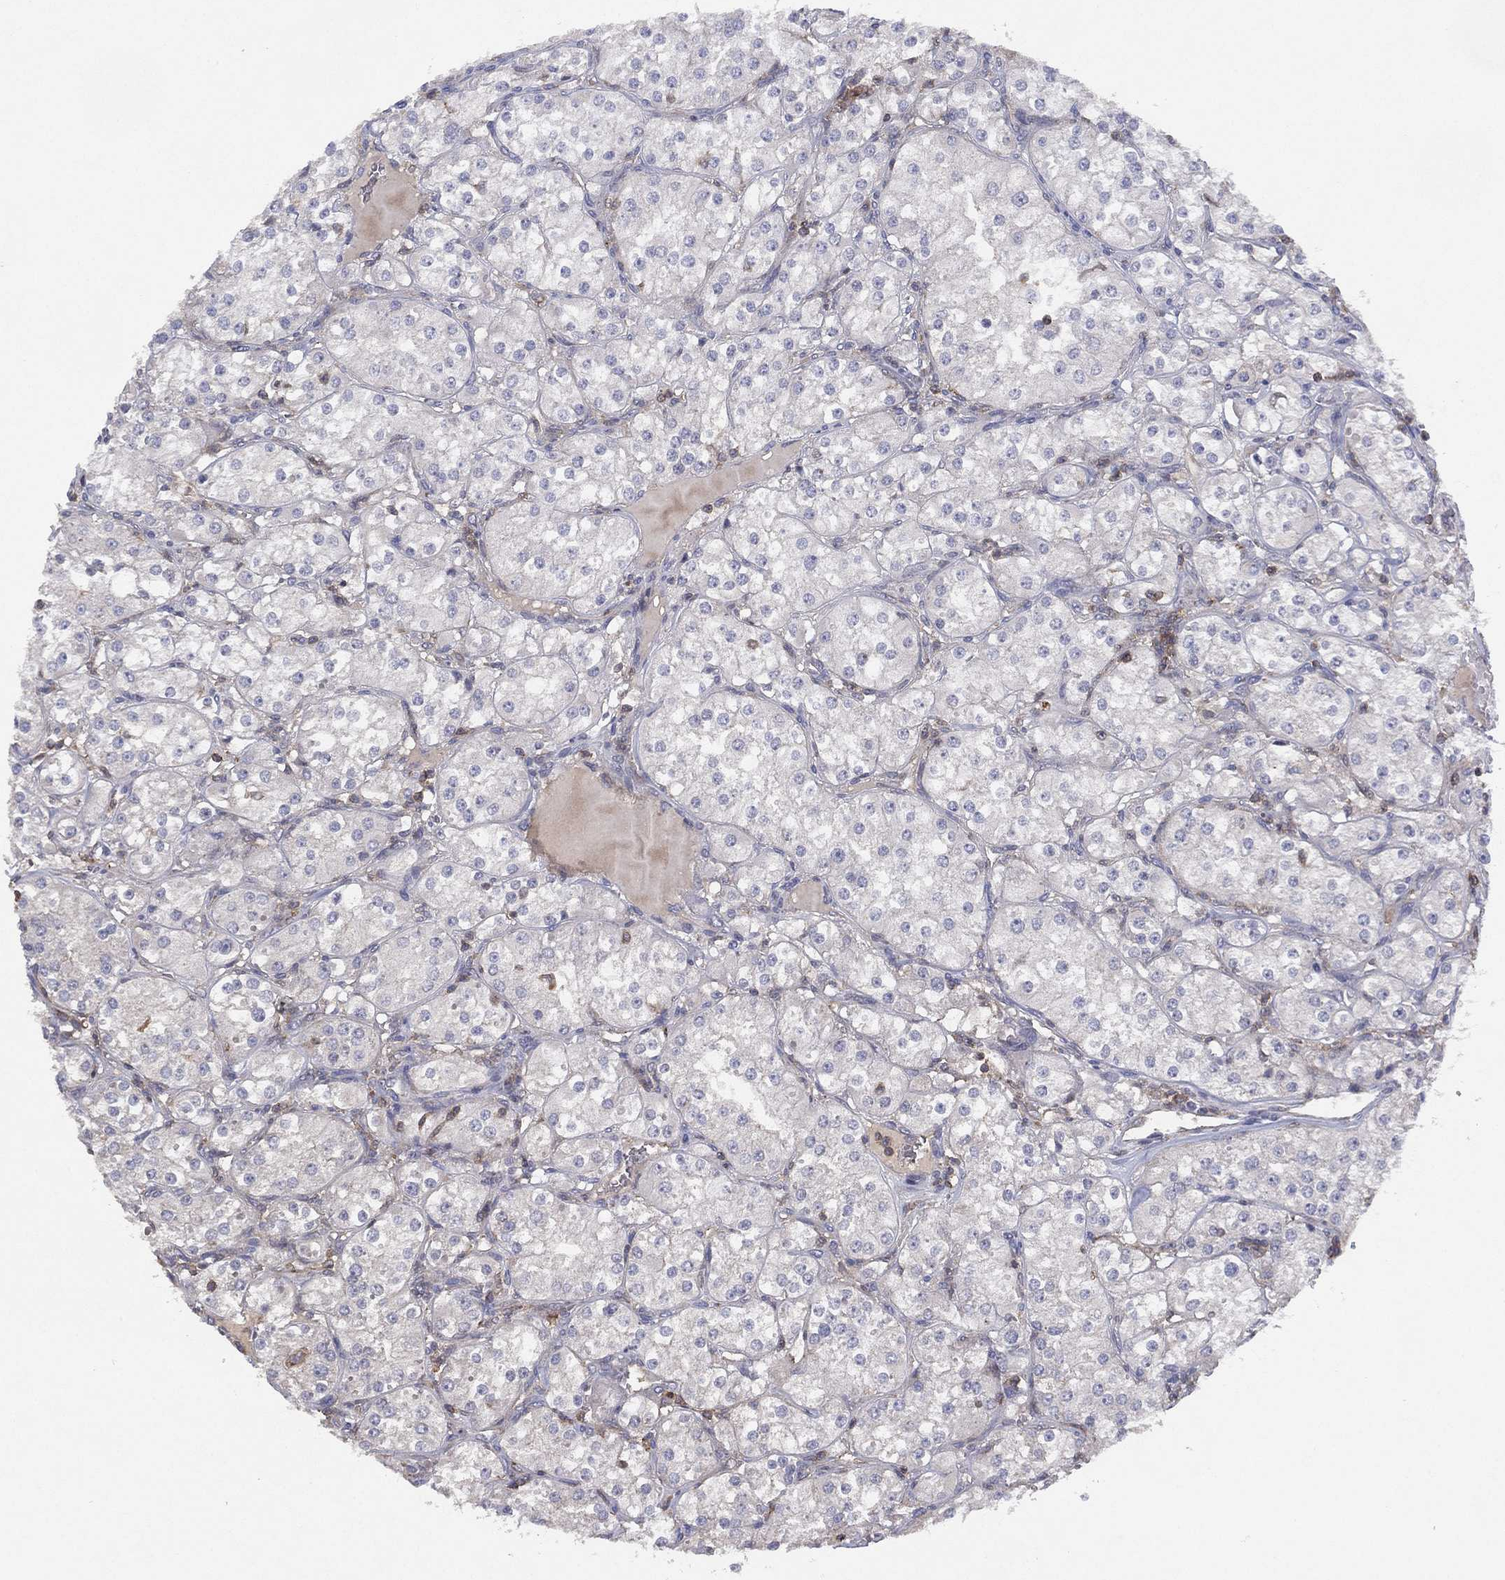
{"staining": {"intensity": "negative", "quantity": "none", "location": "none"}, "tissue": "renal cancer", "cell_type": "Tumor cells", "image_type": "cancer", "snomed": [{"axis": "morphology", "description": "Adenocarcinoma, NOS"}, {"axis": "topography", "description": "Kidney"}], "caption": "DAB (3,3'-diaminobenzidine) immunohistochemical staining of human renal adenocarcinoma displays no significant expression in tumor cells.", "gene": "DOCK8", "patient": {"sex": "male", "age": 77}}